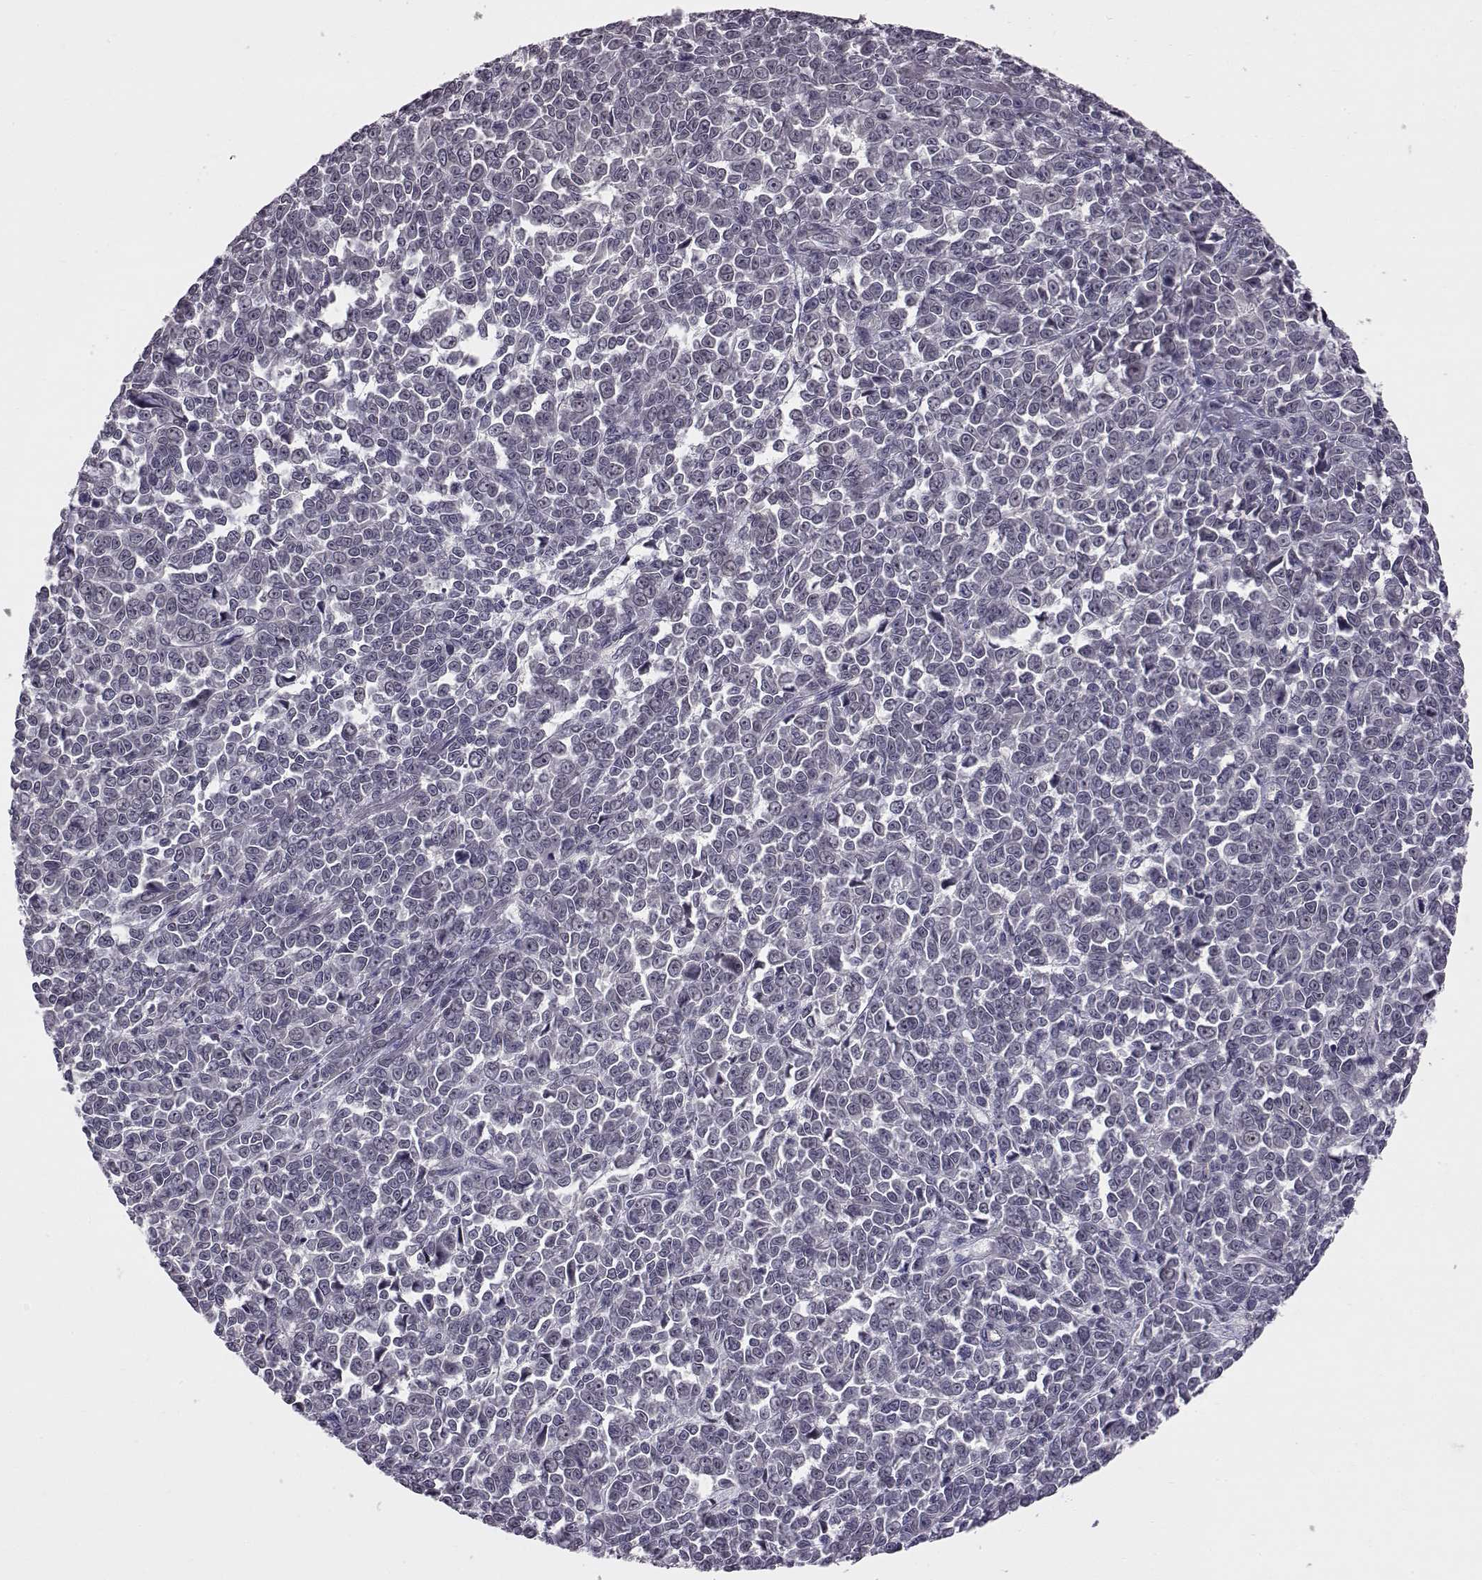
{"staining": {"intensity": "negative", "quantity": "none", "location": "none"}, "tissue": "melanoma", "cell_type": "Tumor cells", "image_type": "cancer", "snomed": [{"axis": "morphology", "description": "Malignant melanoma, NOS"}, {"axis": "topography", "description": "Skin"}], "caption": "High power microscopy micrograph of an immunohistochemistry (IHC) image of melanoma, revealing no significant staining in tumor cells. (Stains: DAB IHC with hematoxylin counter stain, Microscopy: brightfield microscopy at high magnification).", "gene": "C10orf62", "patient": {"sex": "female", "age": 95}}